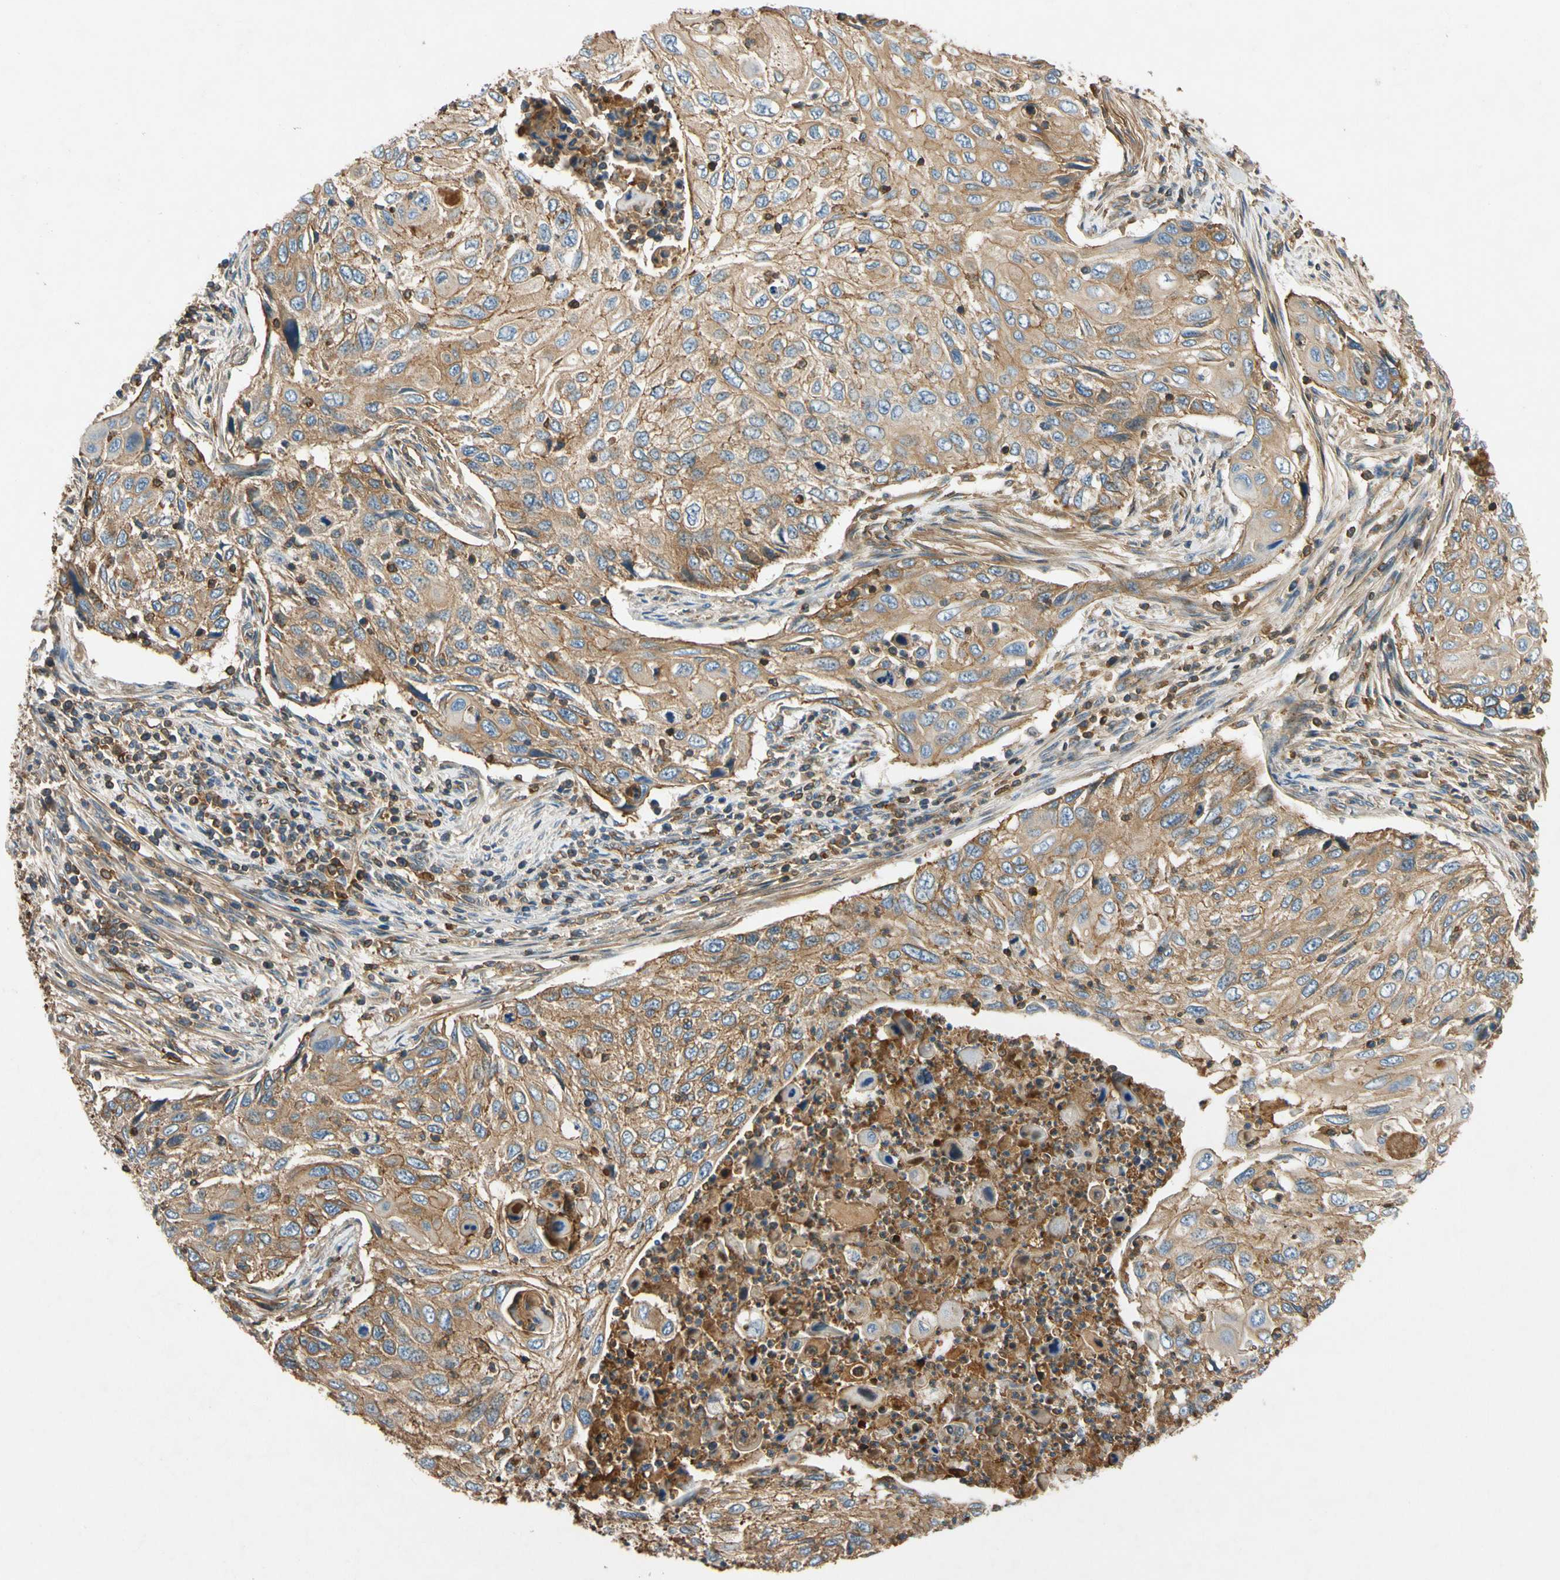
{"staining": {"intensity": "moderate", "quantity": ">75%", "location": "cytoplasmic/membranous"}, "tissue": "cervical cancer", "cell_type": "Tumor cells", "image_type": "cancer", "snomed": [{"axis": "morphology", "description": "Squamous cell carcinoma, NOS"}, {"axis": "topography", "description": "Cervix"}], "caption": "IHC of human squamous cell carcinoma (cervical) reveals medium levels of moderate cytoplasmic/membranous staining in approximately >75% of tumor cells.", "gene": "TCP11L1", "patient": {"sex": "female", "age": 70}}